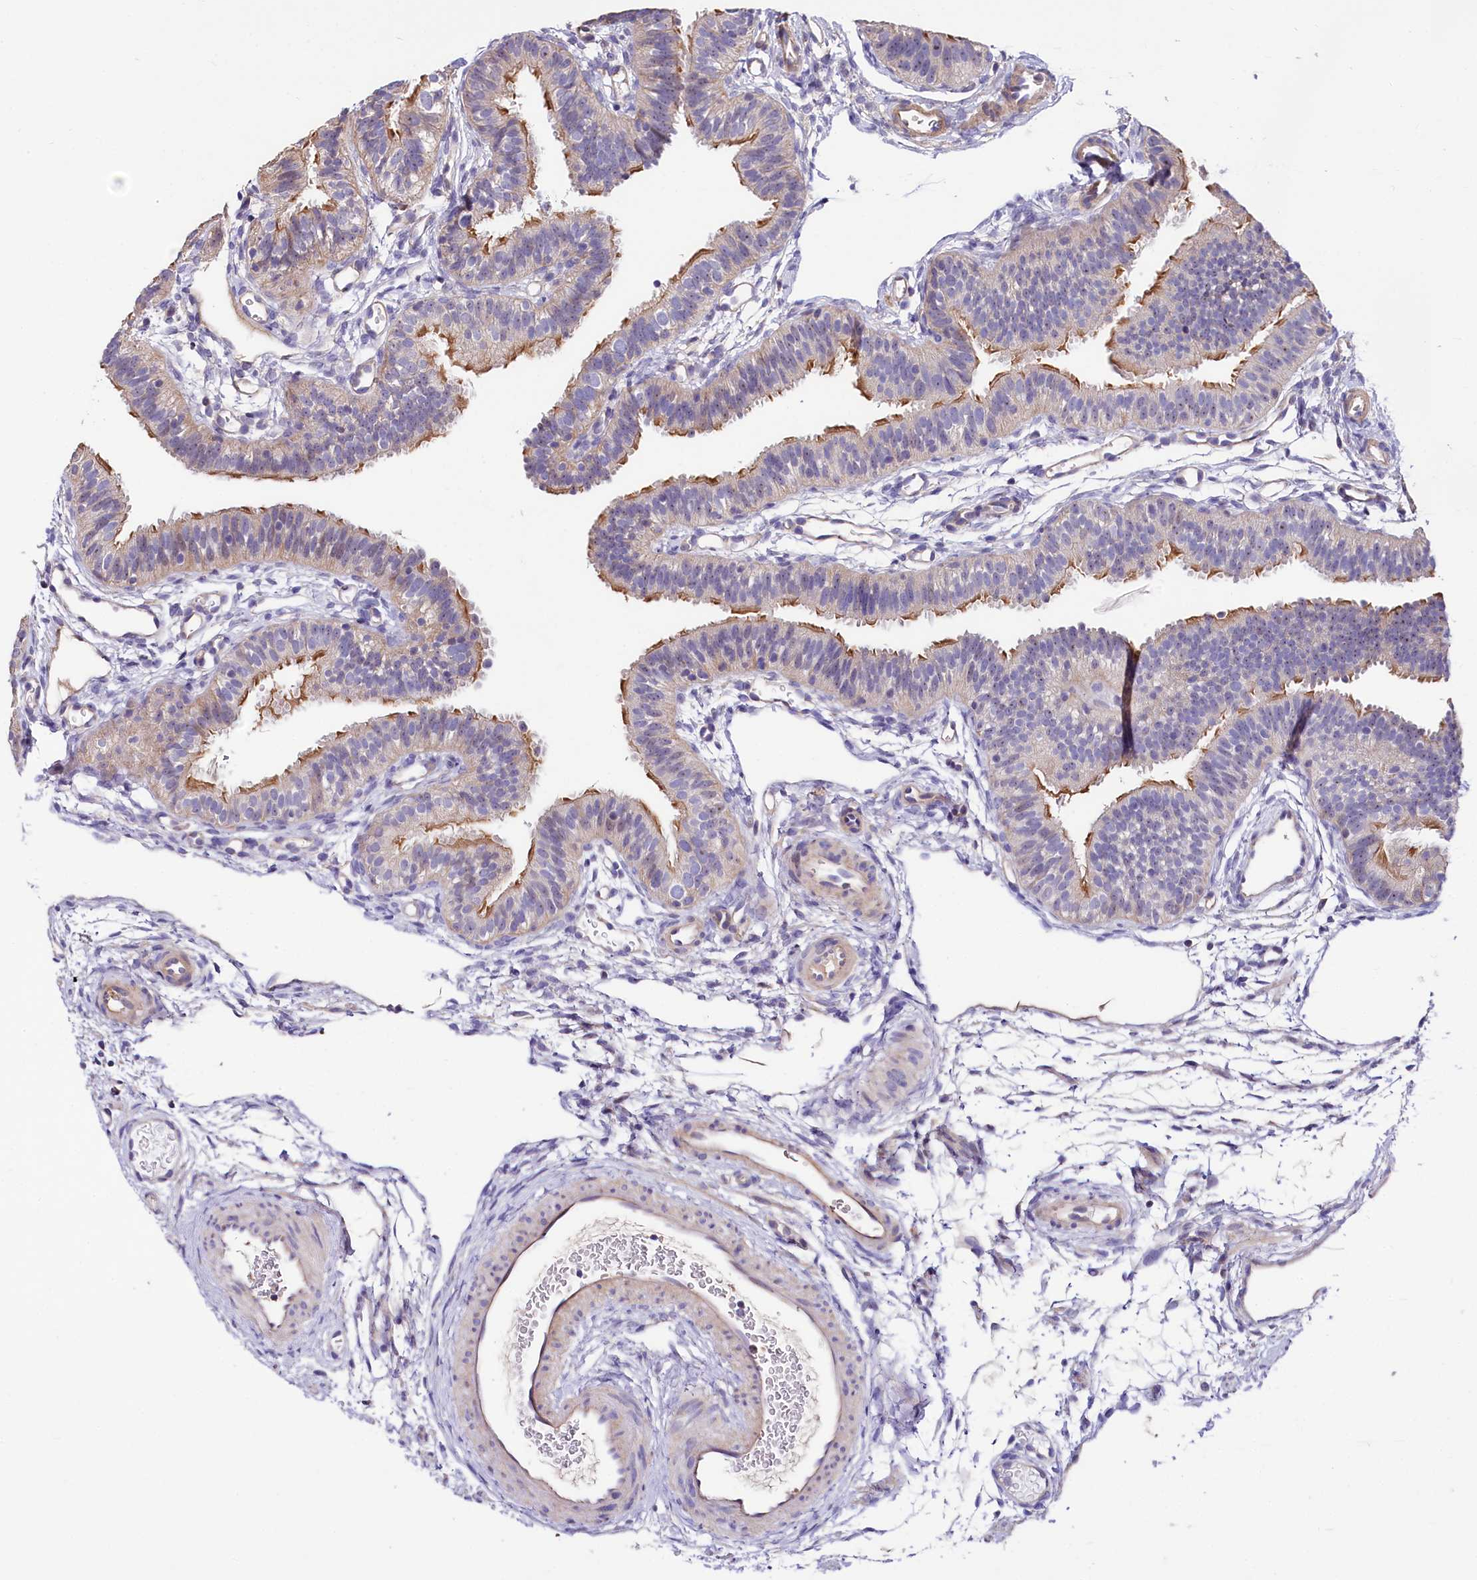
{"staining": {"intensity": "moderate", "quantity": "25%-75%", "location": "cytoplasmic/membranous"}, "tissue": "fallopian tube", "cell_type": "Glandular cells", "image_type": "normal", "snomed": [{"axis": "morphology", "description": "Normal tissue, NOS"}, {"axis": "topography", "description": "Fallopian tube"}], "caption": "High-magnification brightfield microscopy of unremarkable fallopian tube stained with DAB (brown) and counterstained with hematoxylin (blue). glandular cells exhibit moderate cytoplasmic/membranous expression is appreciated in approximately25%-75% of cells. Using DAB (brown) and hematoxylin (blue) stains, captured at high magnification using brightfield microscopy.", "gene": "RPUSD3", "patient": {"sex": "female", "age": 35}}